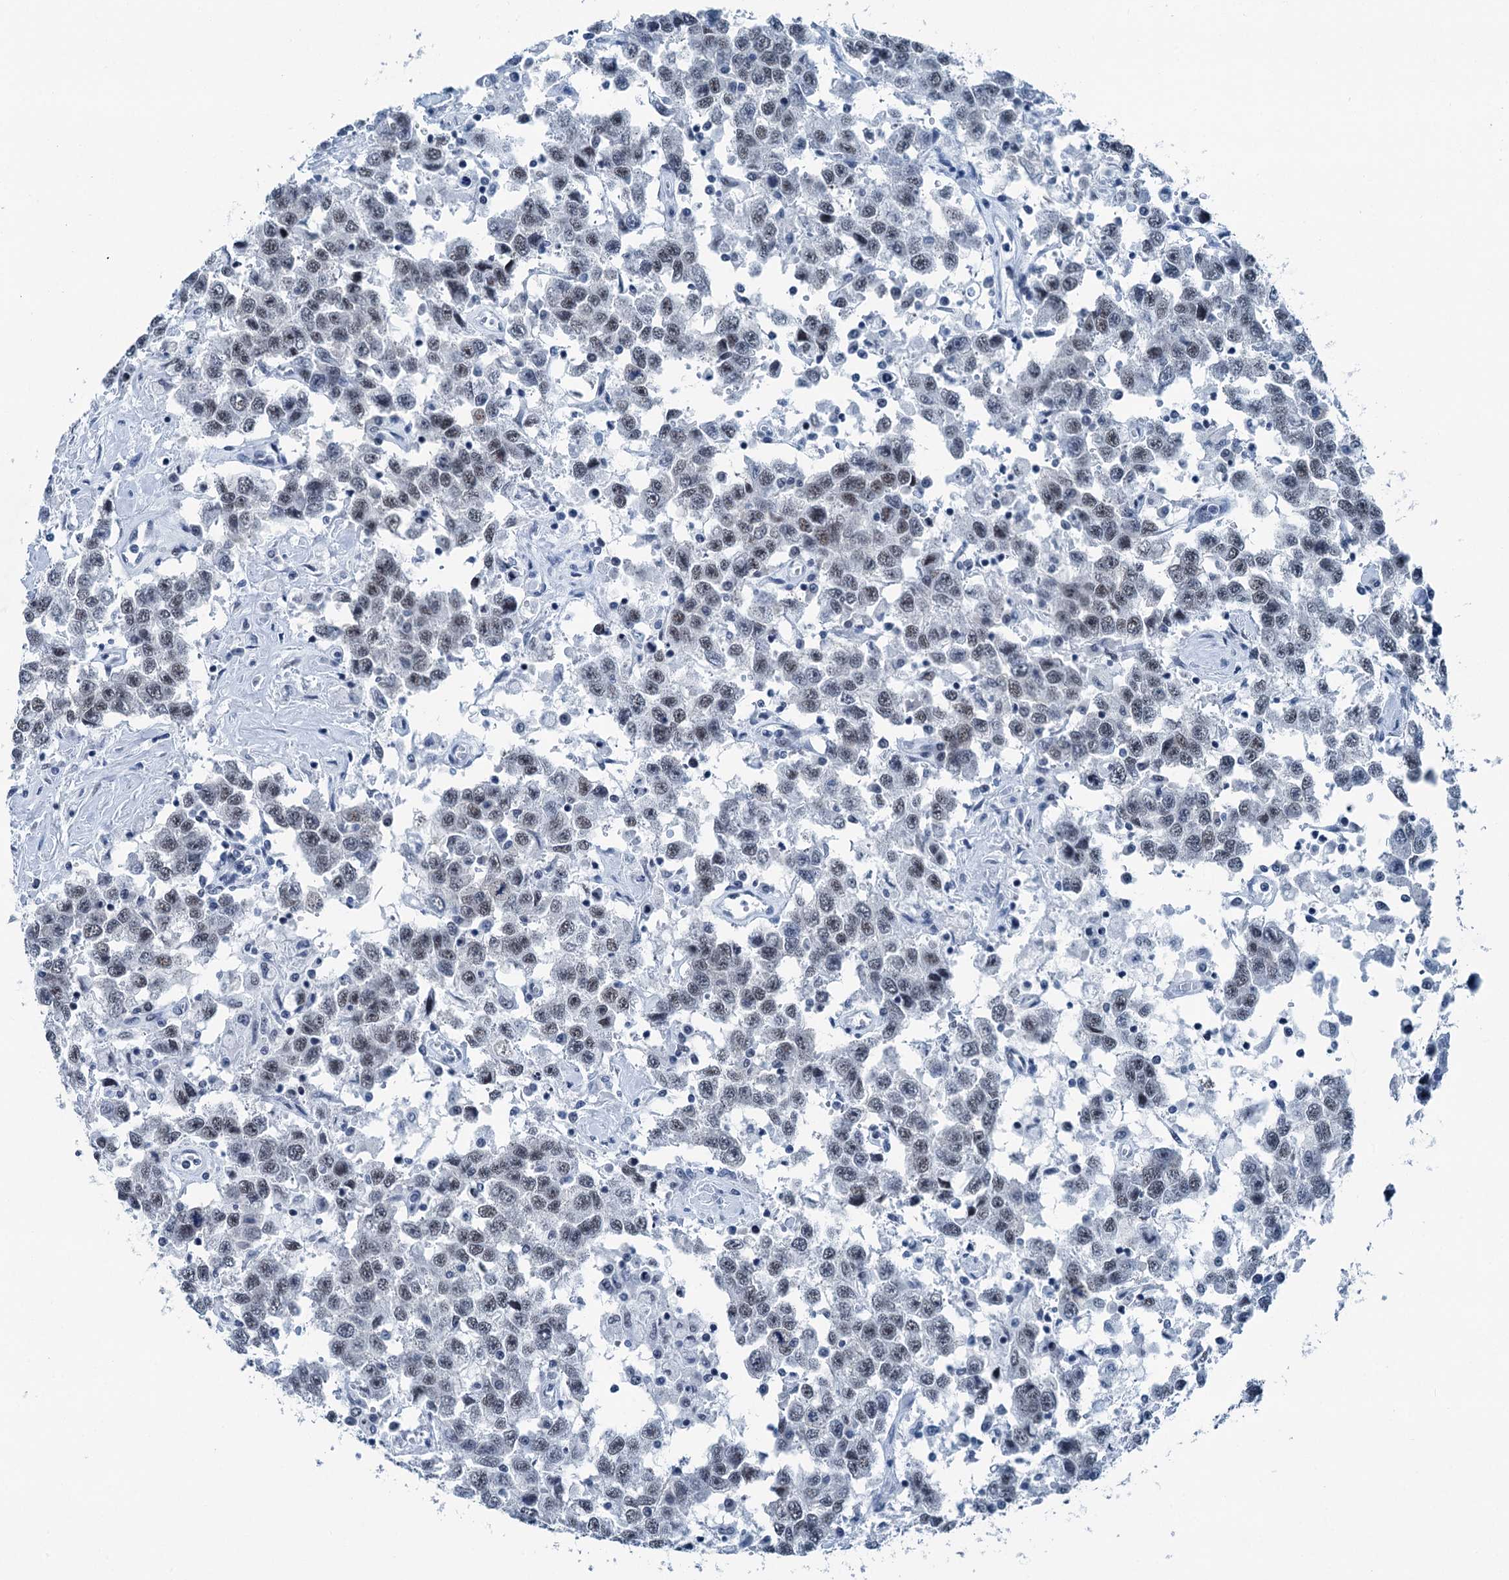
{"staining": {"intensity": "negative", "quantity": "none", "location": "none"}, "tissue": "testis cancer", "cell_type": "Tumor cells", "image_type": "cancer", "snomed": [{"axis": "morphology", "description": "Seminoma, NOS"}, {"axis": "topography", "description": "Testis"}], "caption": "Photomicrograph shows no significant protein staining in tumor cells of testis cancer.", "gene": "TRPT1", "patient": {"sex": "male", "age": 41}}